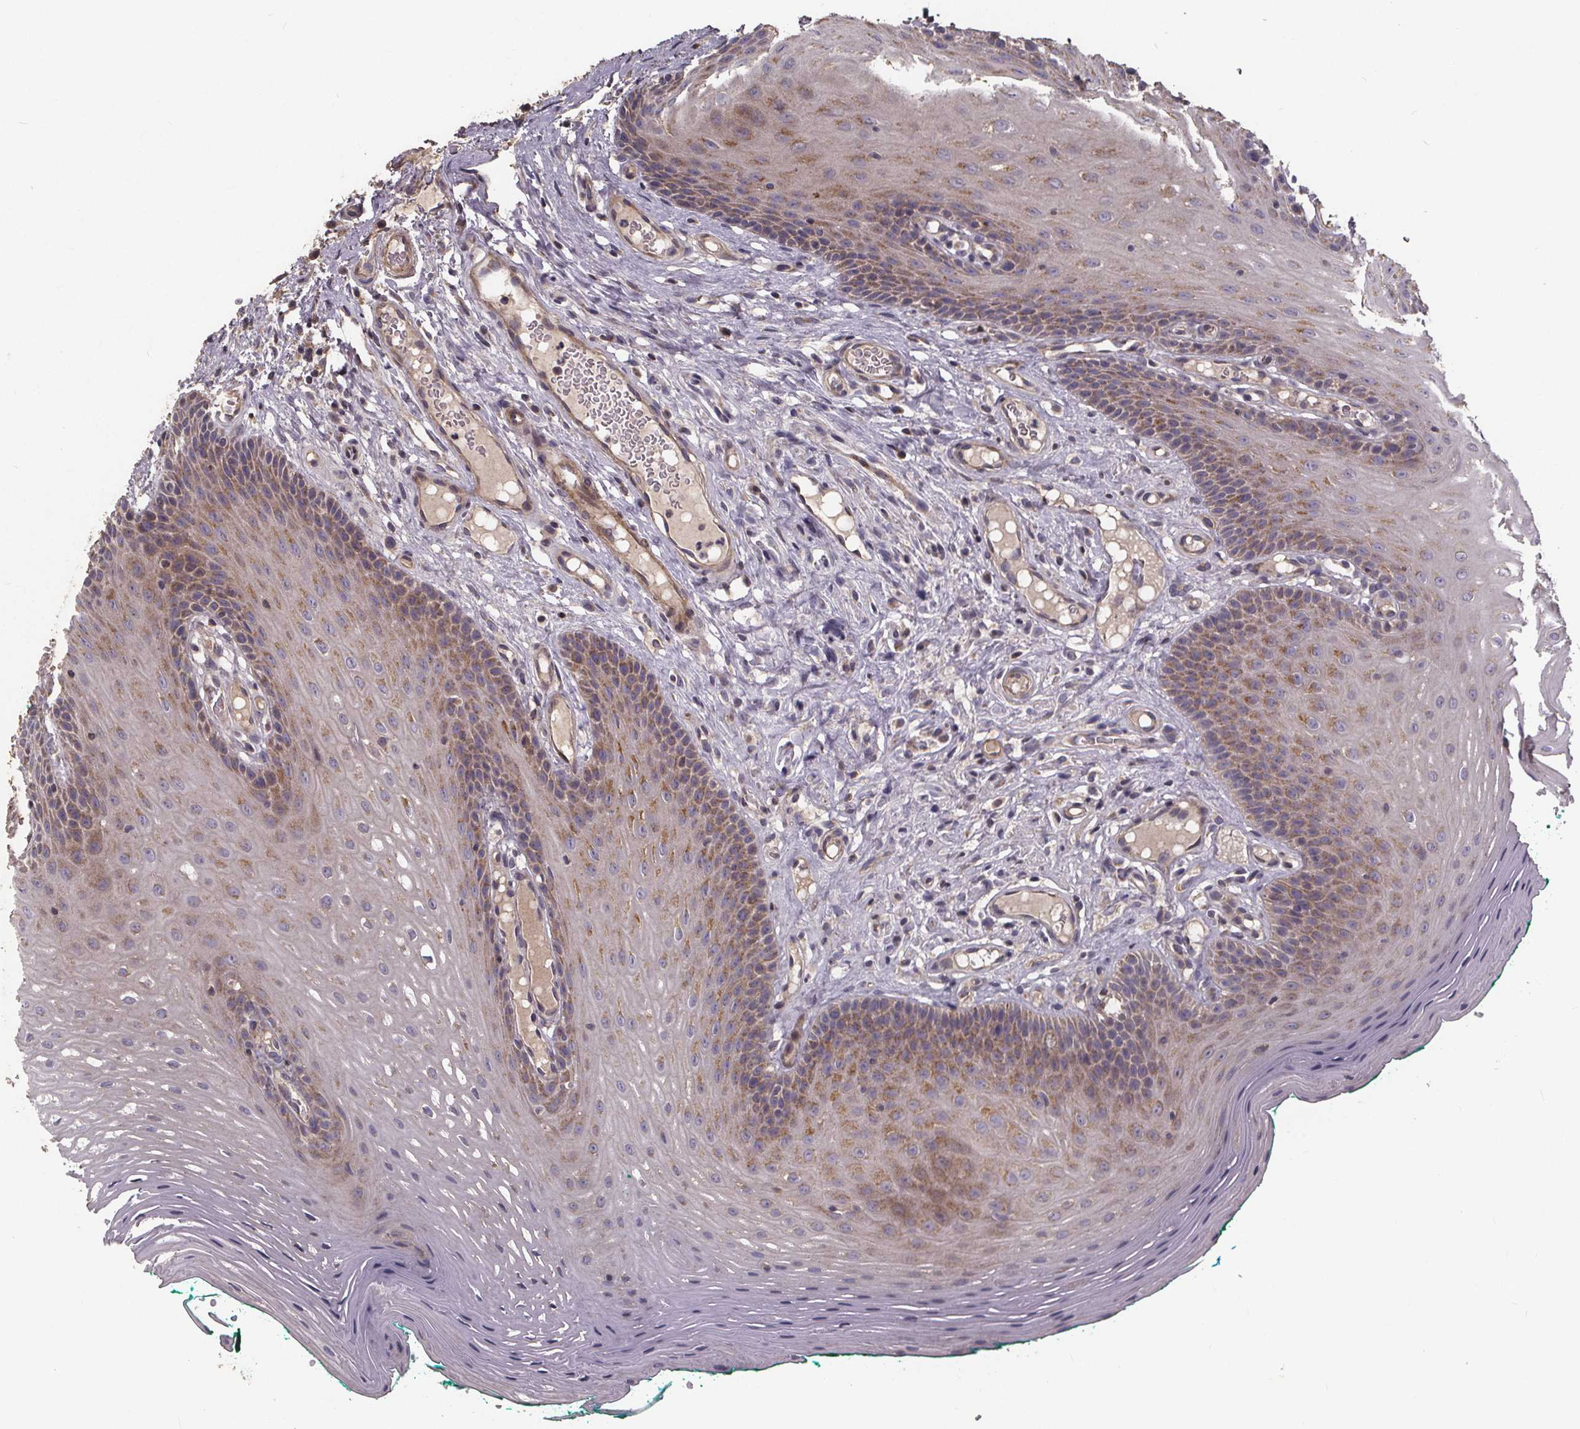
{"staining": {"intensity": "moderate", "quantity": "<25%", "location": "cytoplasmic/membranous"}, "tissue": "oral mucosa", "cell_type": "Squamous epithelial cells", "image_type": "normal", "snomed": [{"axis": "morphology", "description": "Normal tissue, NOS"}, {"axis": "morphology", "description": "Squamous cell carcinoma, NOS"}, {"axis": "topography", "description": "Oral tissue"}, {"axis": "topography", "description": "Head-Neck"}], "caption": "Immunohistochemistry (IHC) (DAB) staining of unremarkable oral mucosa demonstrates moderate cytoplasmic/membranous protein staining in approximately <25% of squamous epithelial cells. Nuclei are stained in blue.", "gene": "YME1L1", "patient": {"sex": "male", "age": 78}}